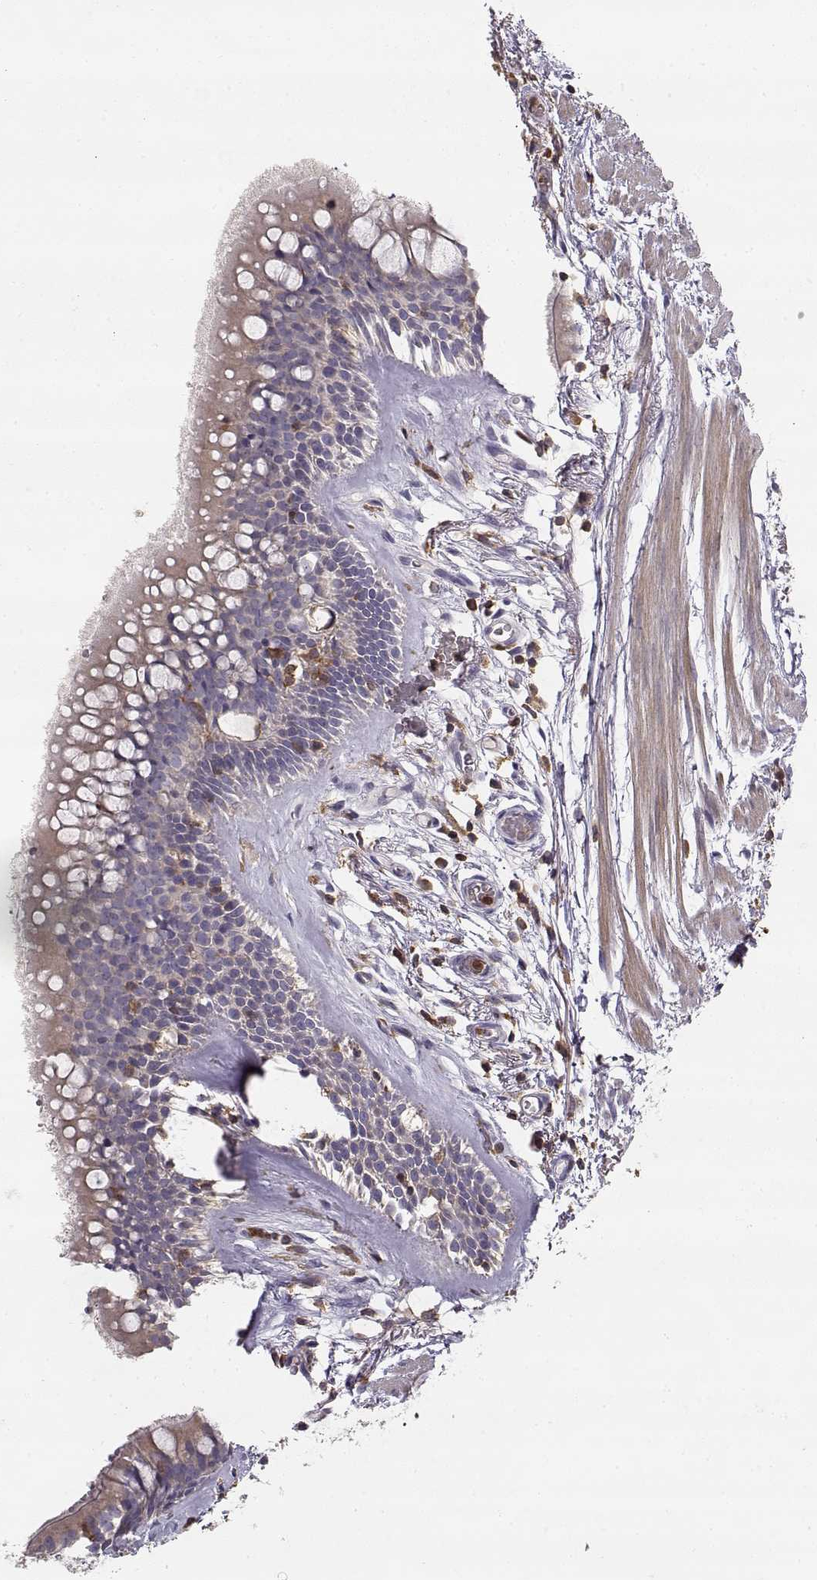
{"staining": {"intensity": "weak", "quantity": ">75%", "location": "cytoplasmic/membranous"}, "tissue": "soft tissue", "cell_type": "Chondrocytes", "image_type": "normal", "snomed": [{"axis": "morphology", "description": "Normal tissue, NOS"}, {"axis": "topography", "description": "Bronchus"}, {"axis": "topography", "description": "Lung"}], "caption": "IHC (DAB (3,3'-diaminobenzidine)) staining of benign soft tissue reveals weak cytoplasmic/membranous protein expression in about >75% of chondrocytes. The staining is performed using DAB brown chromogen to label protein expression. The nuclei are counter-stained blue using hematoxylin.", "gene": "VAV1", "patient": {"sex": "female", "age": 57}}